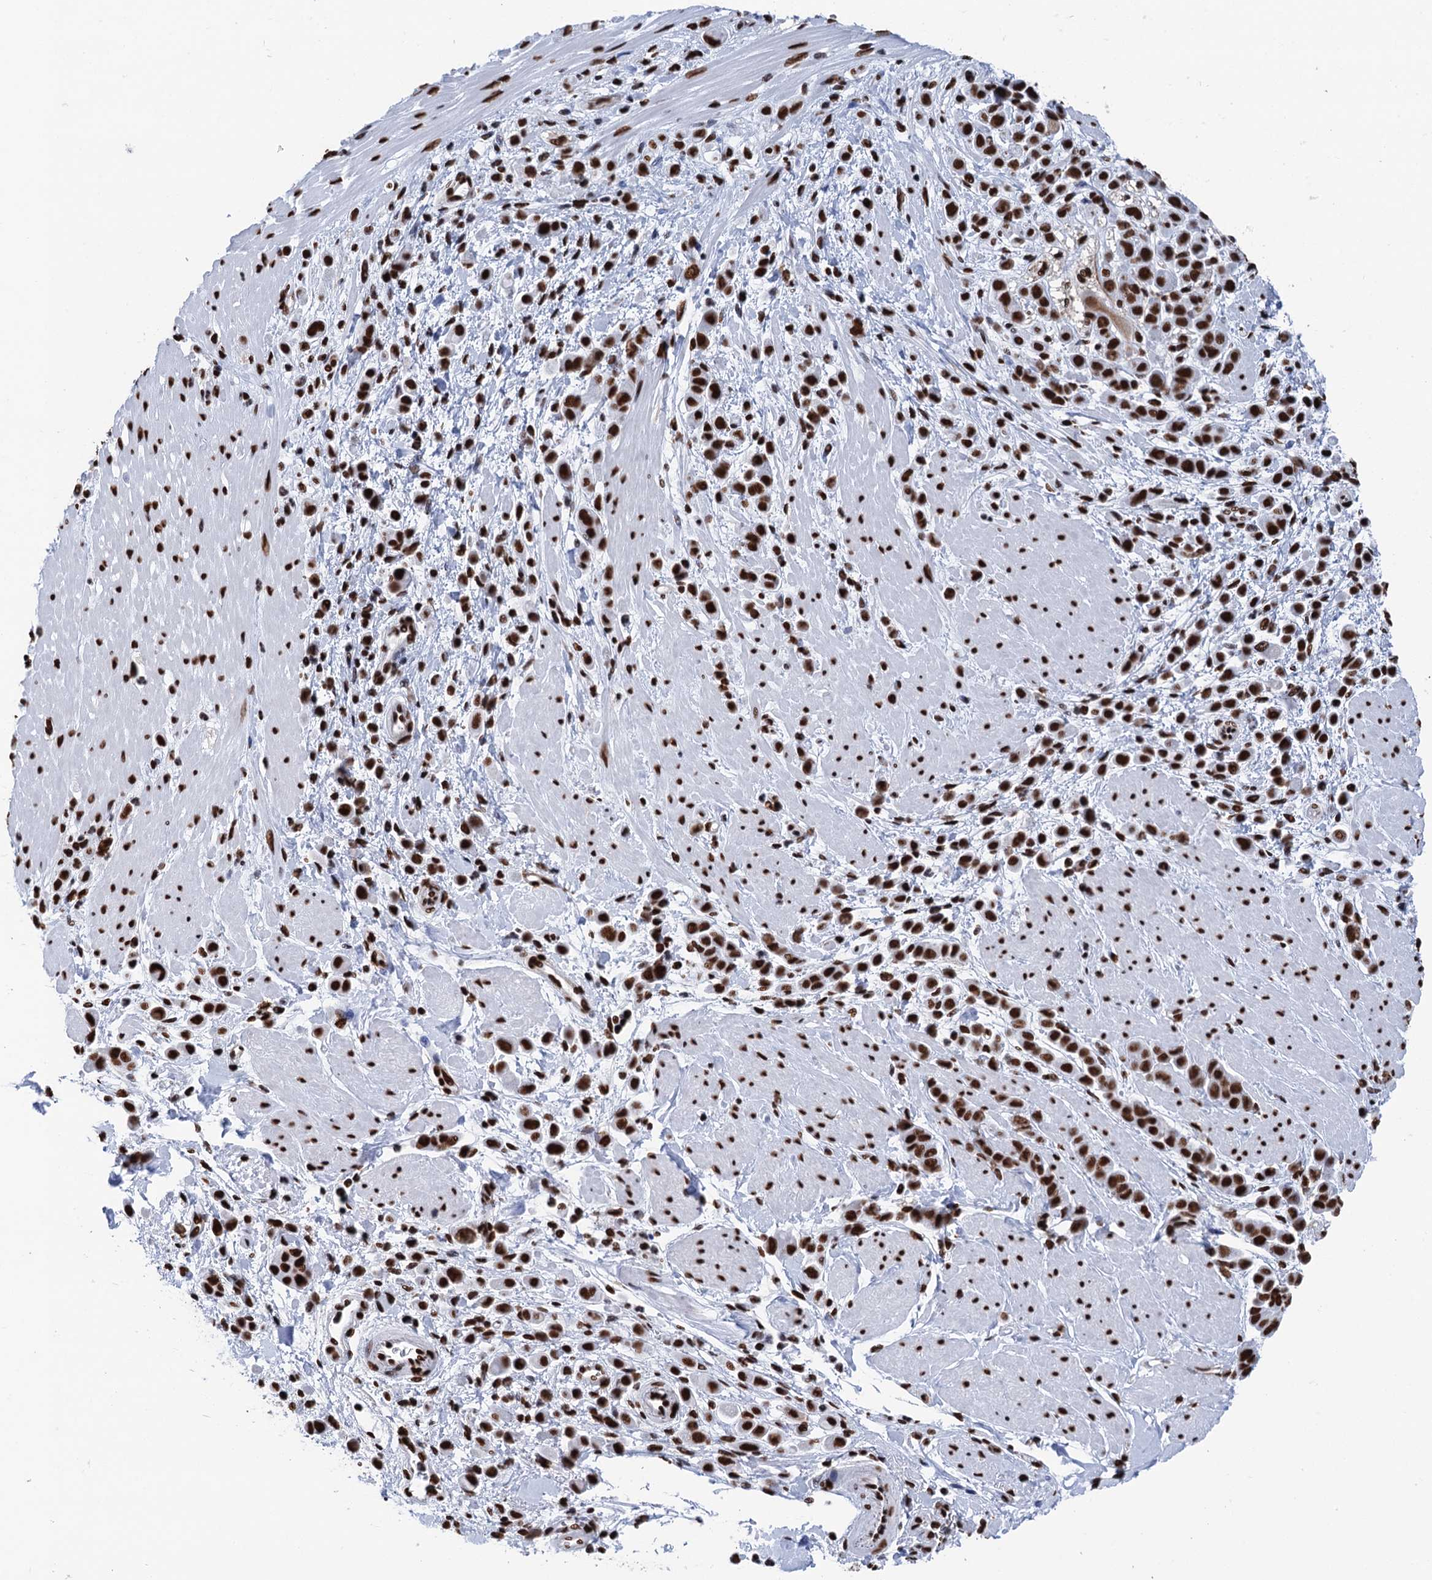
{"staining": {"intensity": "strong", "quantity": ">75%", "location": "nuclear"}, "tissue": "pancreatic cancer", "cell_type": "Tumor cells", "image_type": "cancer", "snomed": [{"axis": "morphology", "description": "Normal tissue, NOS"}, {"axis": "morphology", "description": "Adenocarcinoma, NOS"}, {"axis": "topography", "description": "Pancreas"}], "caption": "Pancreatic cancer stained with a protein marker reveals strong staining in tumor cells.", "gene": "UBA2", "patient": {"sex": "female", "age": 64}}